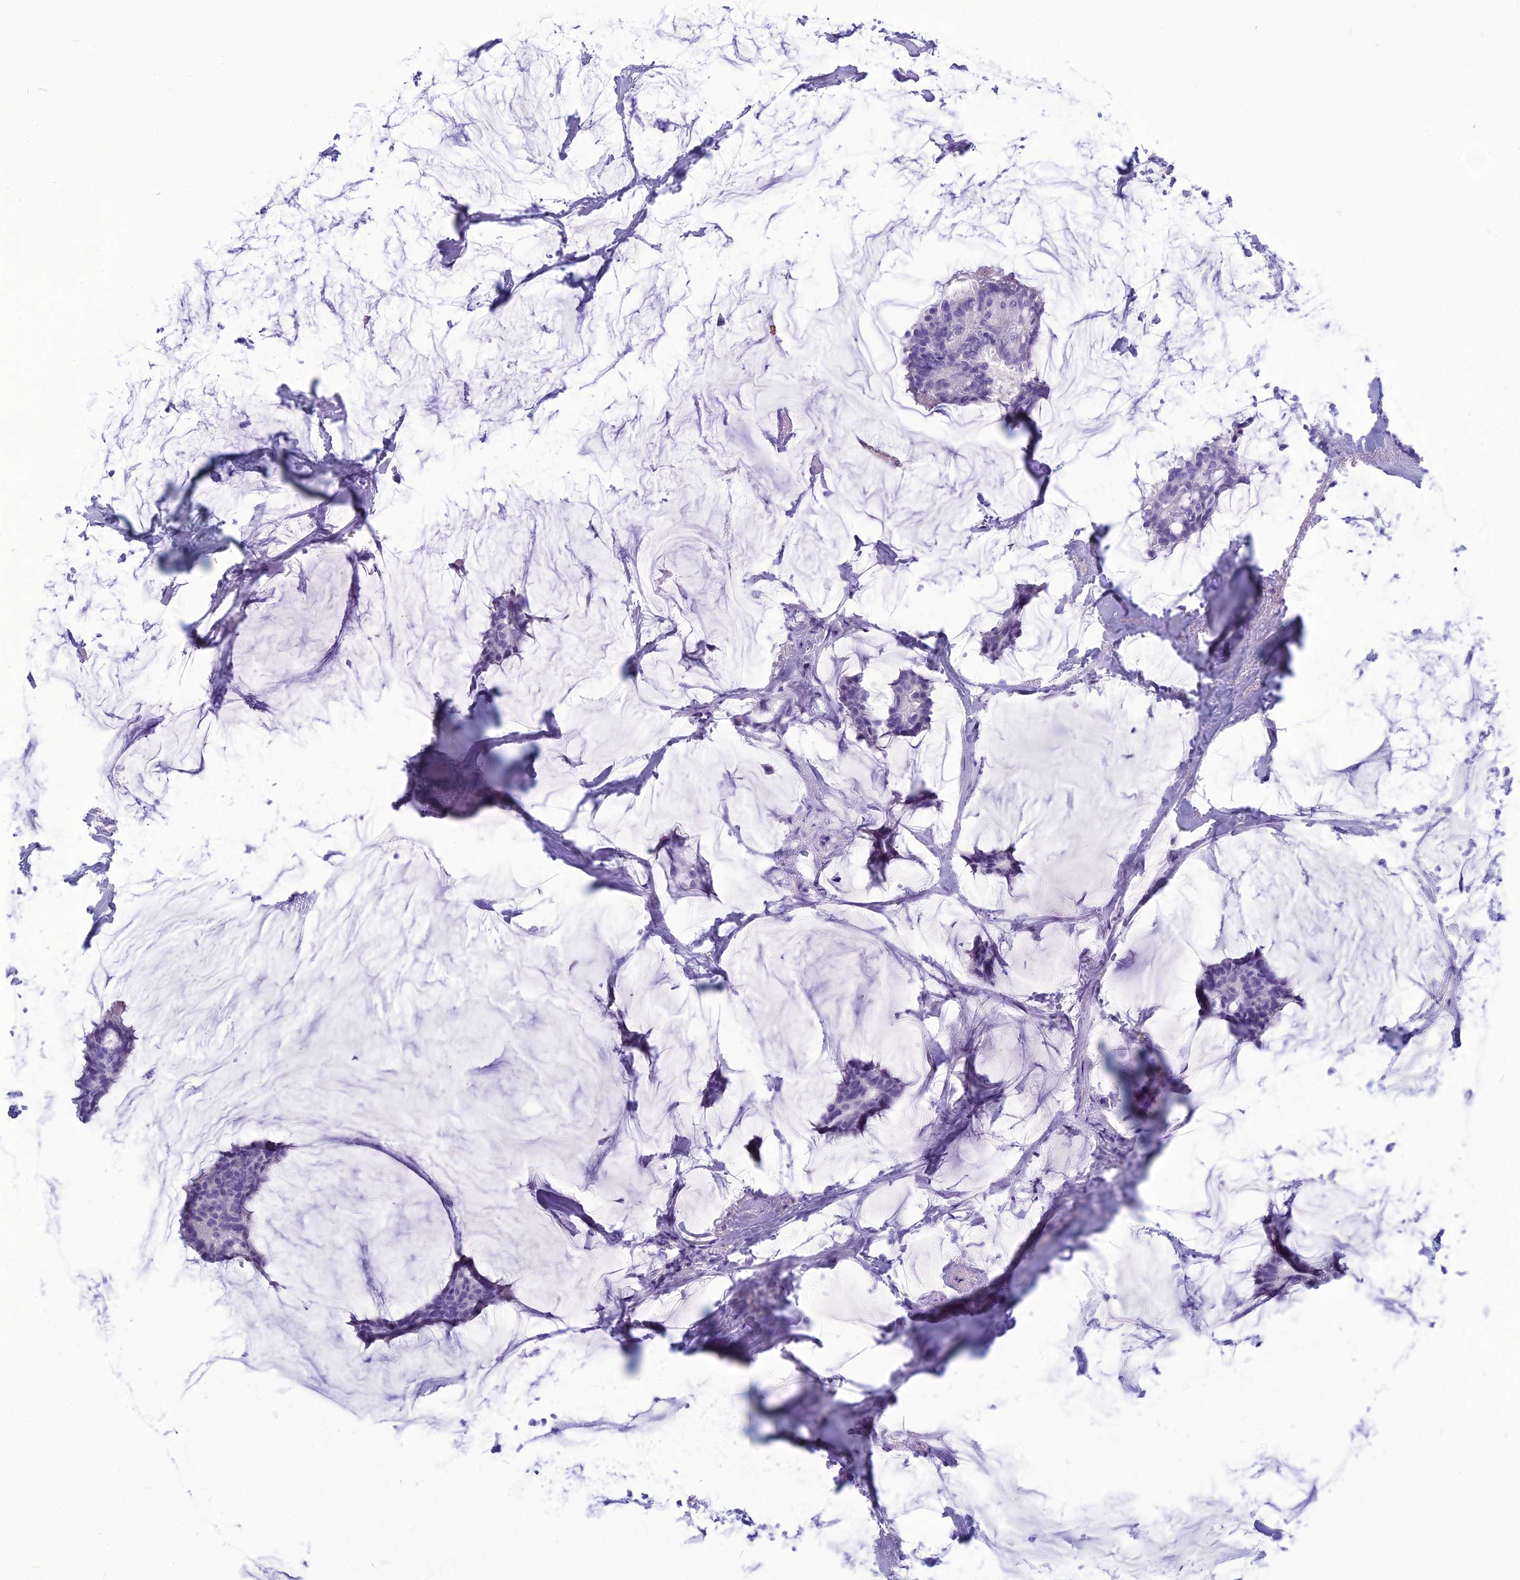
{"staining": {"intensity": "negative", "quantity": "none", "location": "none"}, "tissue": "breast cancer", "cell_type": "Tumor cells", "image_type": "cancer", "snomed": [{"axis": "morphology", "description": "Duct carcinoma"}, {"axis": "topography", "description": "Breast"}], "caption": "Breast intraductal carcinoma stained for a protein using immunohistochemistry shows no expression tumor cells.", "gene": "BBS2", "patient": {"sex": "female", "age": 93}}